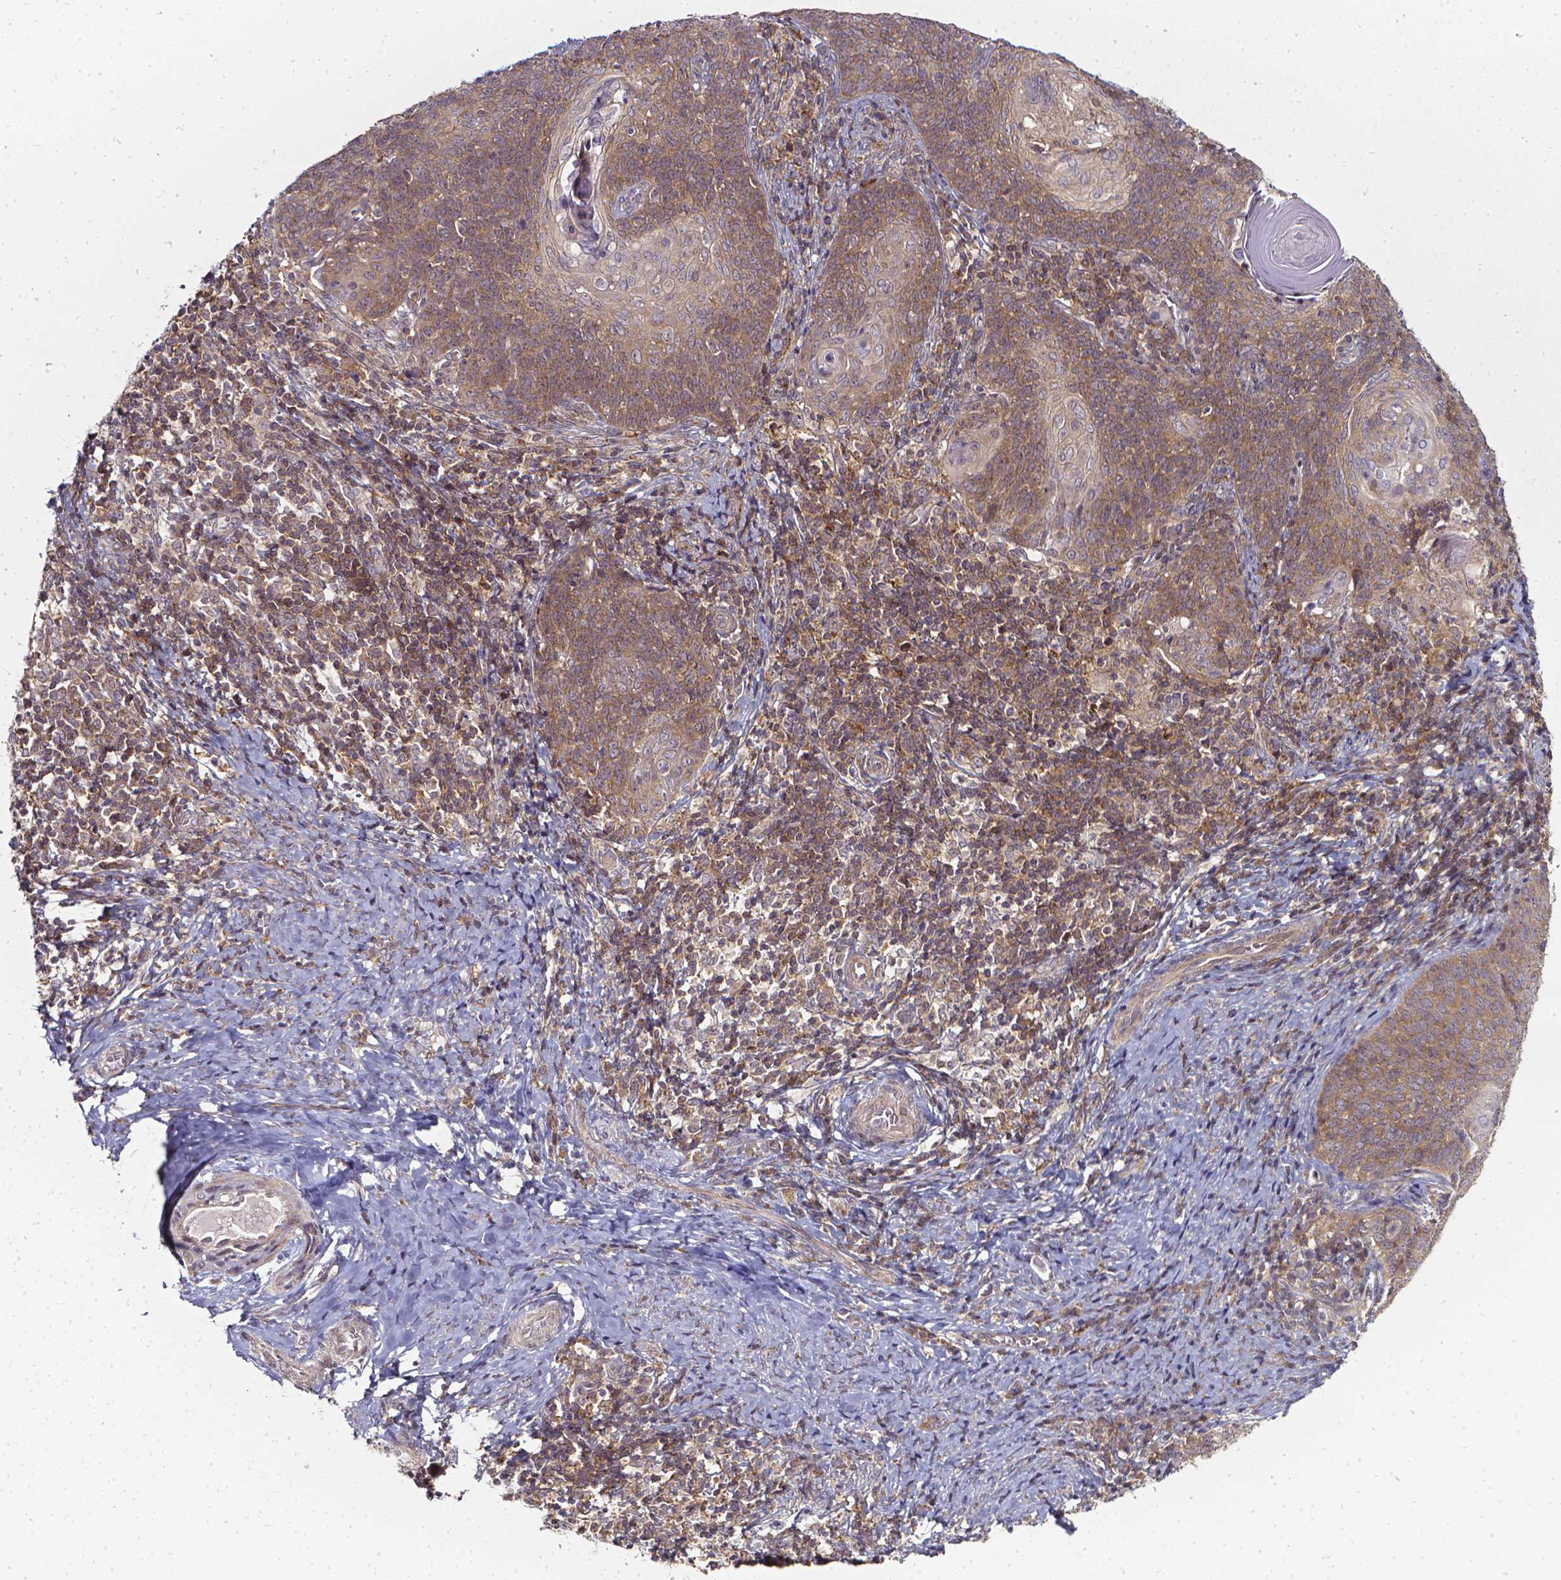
{"staining": {"intensity": "moderate", "quantity": ">75%", "location": "cytoplasmic/membranous"}, "tissue": "cervical cancer", "cell_type": "Tumor cells", "image_type": "cancer", "snomed": [{"axis": "morphology", "description": "Normal tissue, NOS"}, {"axis": "morphology", "description": "Squamous cell carcinoma, NOS"}, {"axis": "topography", "description": "Cervix"}], "caption": "Cervical cancer stained with a protein marker exhibits moderate staining in tumor cells.", "gene": "PRAG1", "patient": {"sex": "female", "age": 39}}